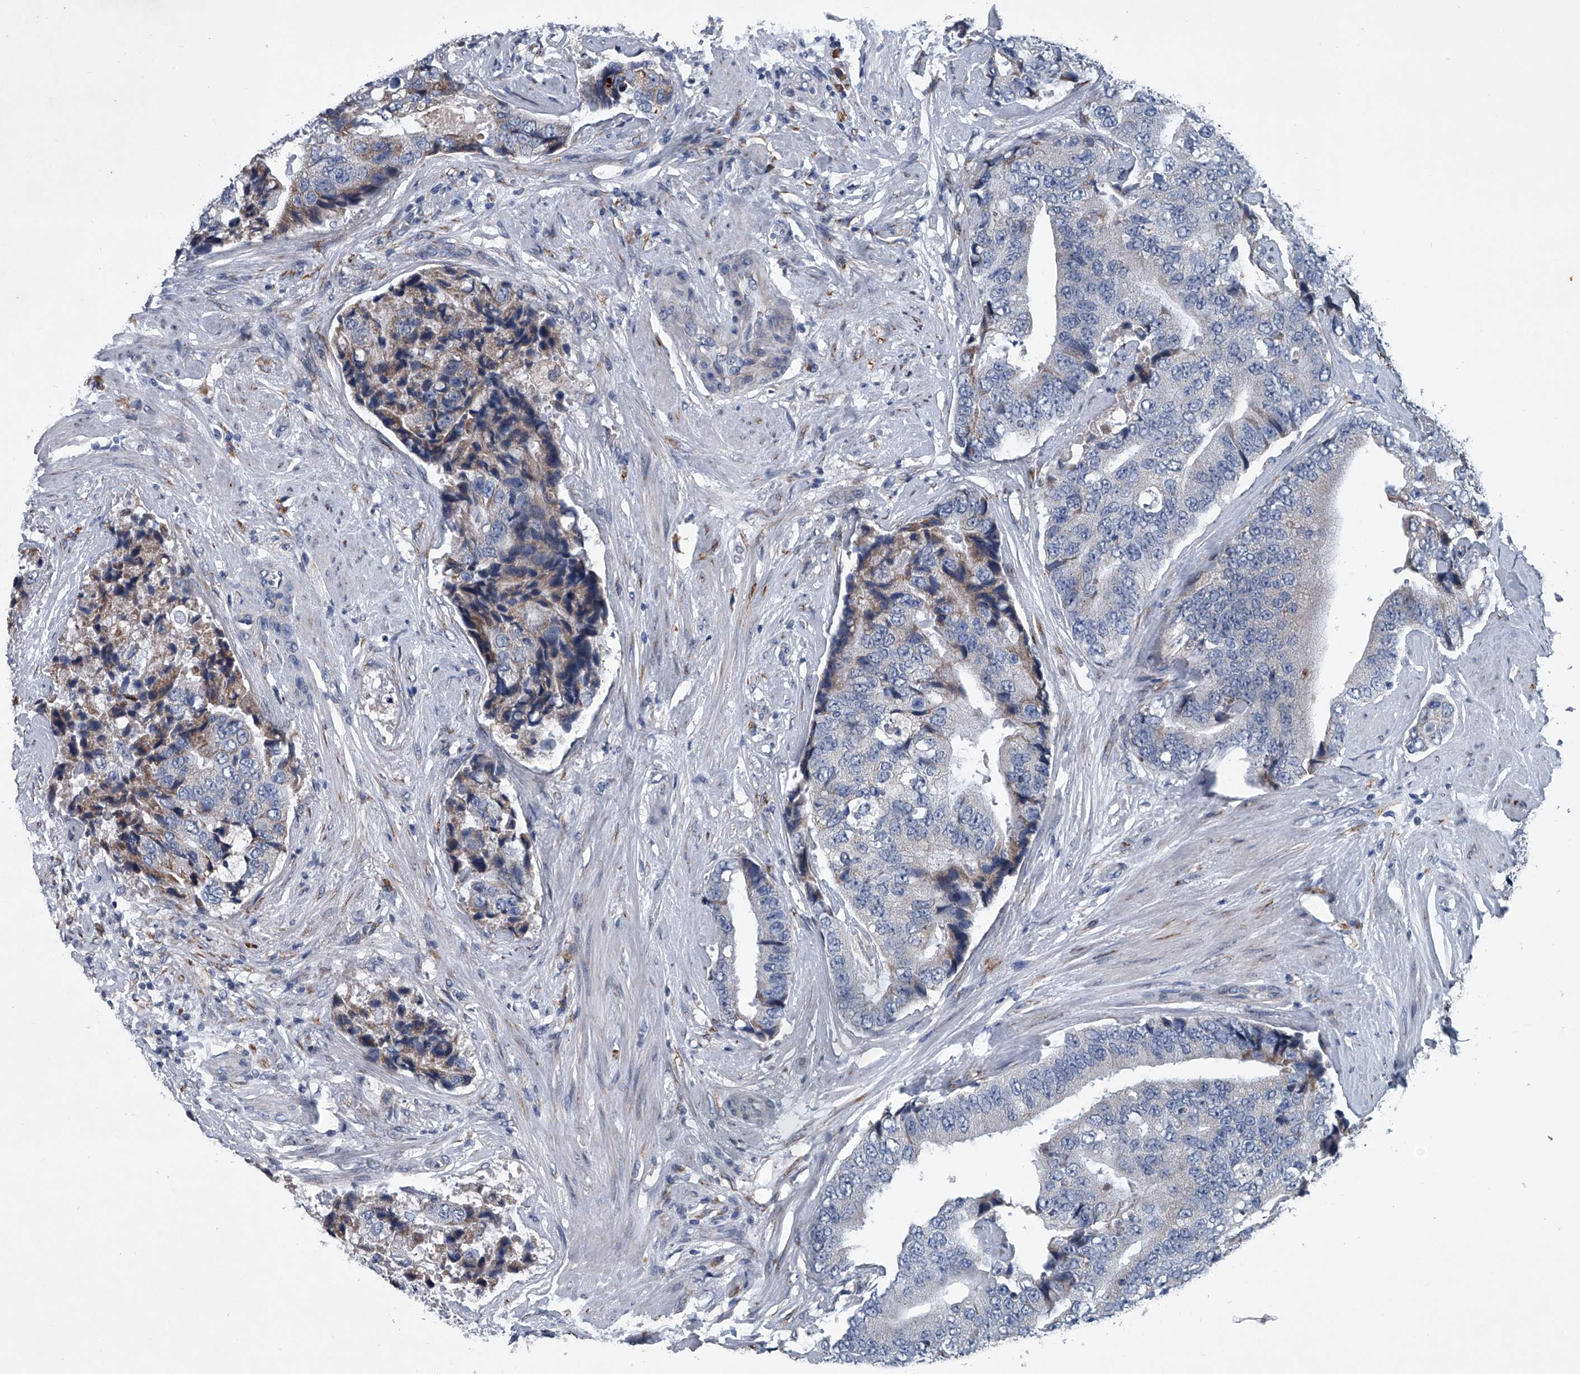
{"staining": {"intensity": "negative", "quantity": "none", "location": "none"}, "tissue": "prostate cancer", "cell_type": "Tumor cells", "image_type": "cancer", "snomed": [{"axis": "morphology", "description": "Adenocarcinoma, High grade"}, {"axis": "topography", "description": "Prostate"}], "caption": "DAB immunohistochemical staining of human prostate cancer (high-grade adenocarcinoma) shows no significant staining in tumor cells.", "gene": "ABCG1", "patient": {"sex": "male", "age": 70}}